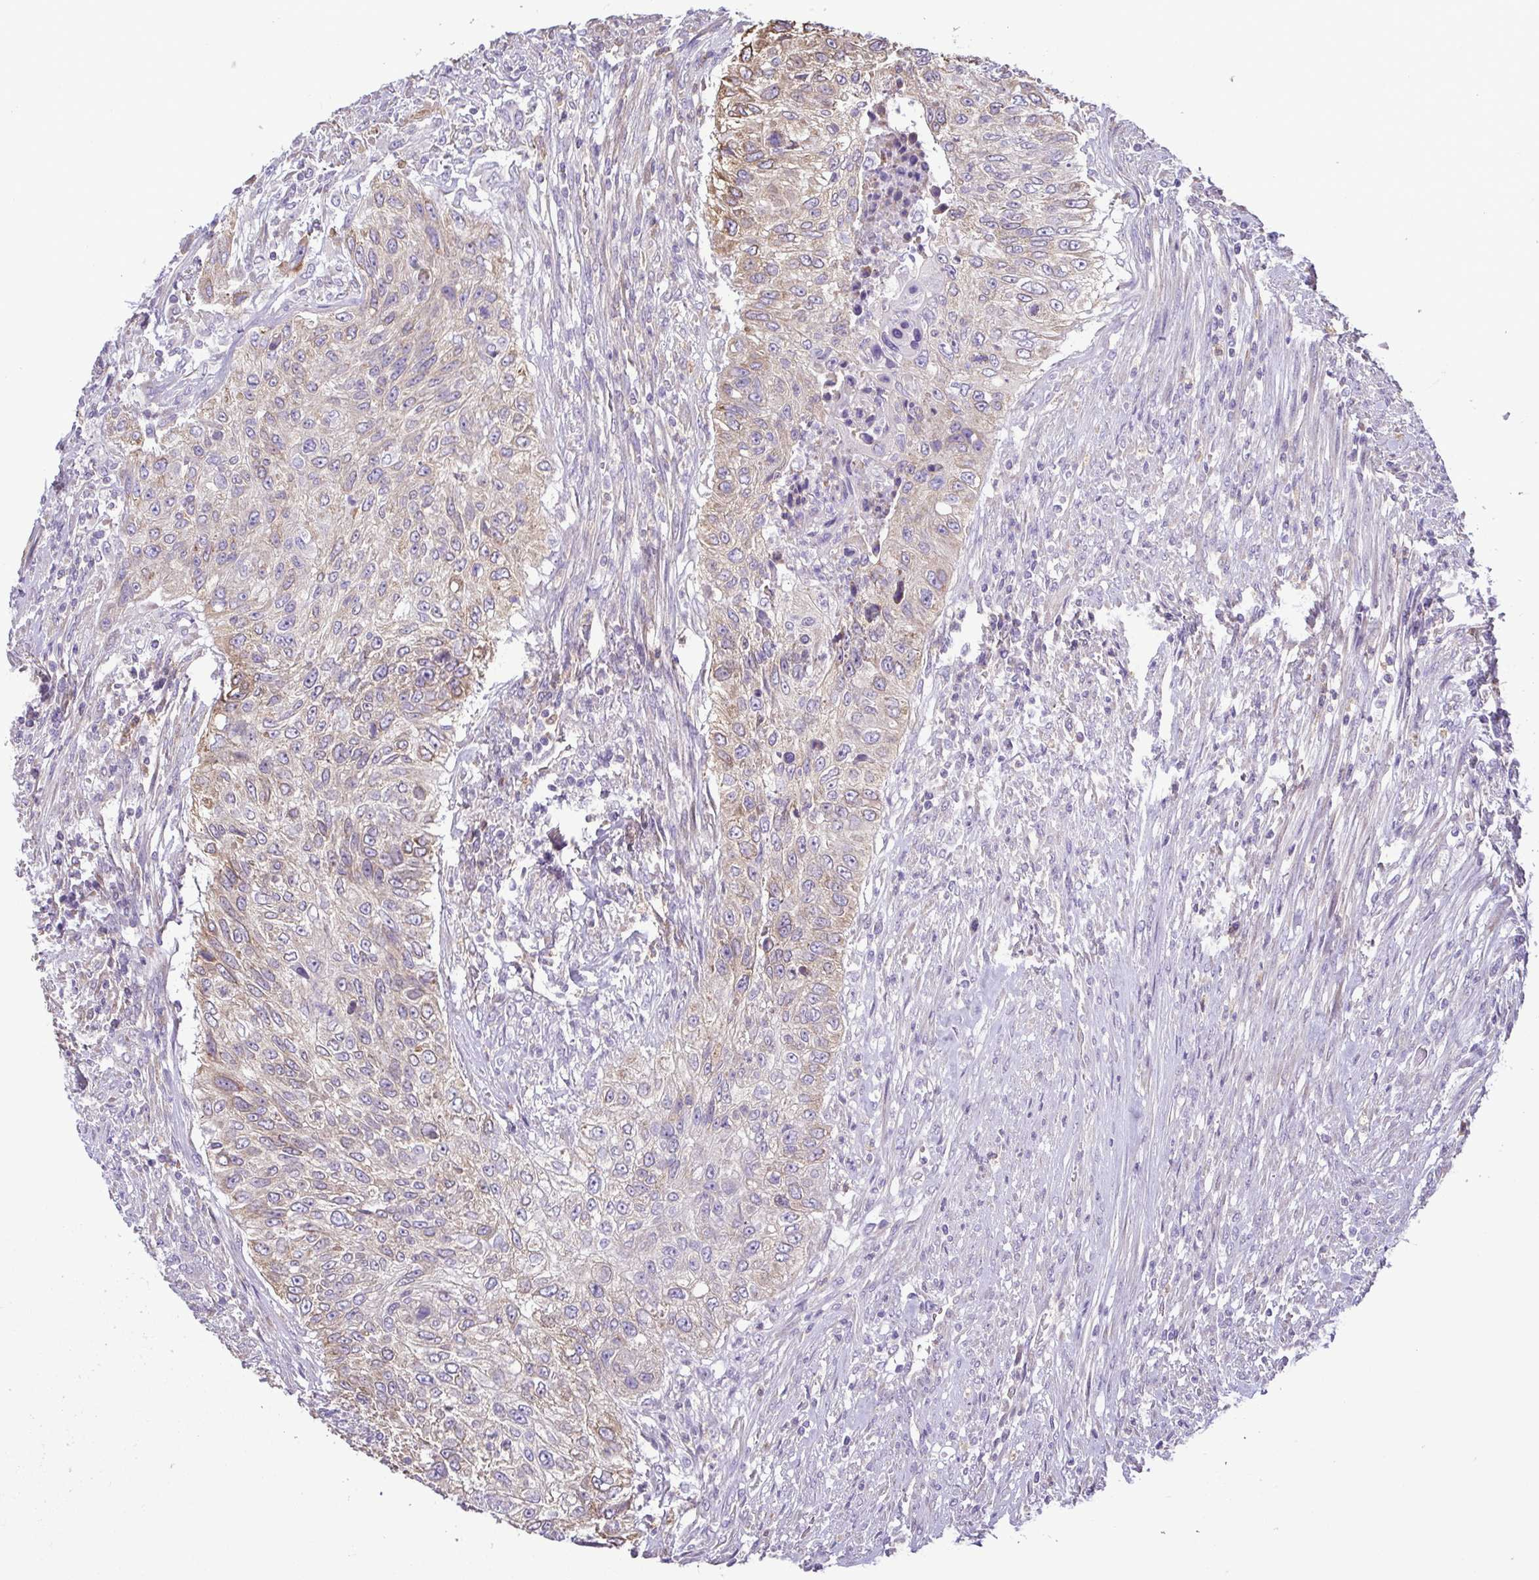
{"staining": {"intensity": "weak", "quantity": "<25%", "location": "cytoplasmic/membranous"}, "tissue": "urothelial cancer", "cell_type": "Tumor cells", "image_type": "cancer", "snomed": [{"axis": "morphology", "description": "Urothelial carcinoma, High grade"}, {"axis": "topography", "description": "Urinary bladder"}], "caption": "This is an immunohistochemistry histopathology image of high-grade urothelial carcinoma. There is no positivity in tumor cells.", "gene": "MYL10", "patient": {"sex": "female", "age": 60}}